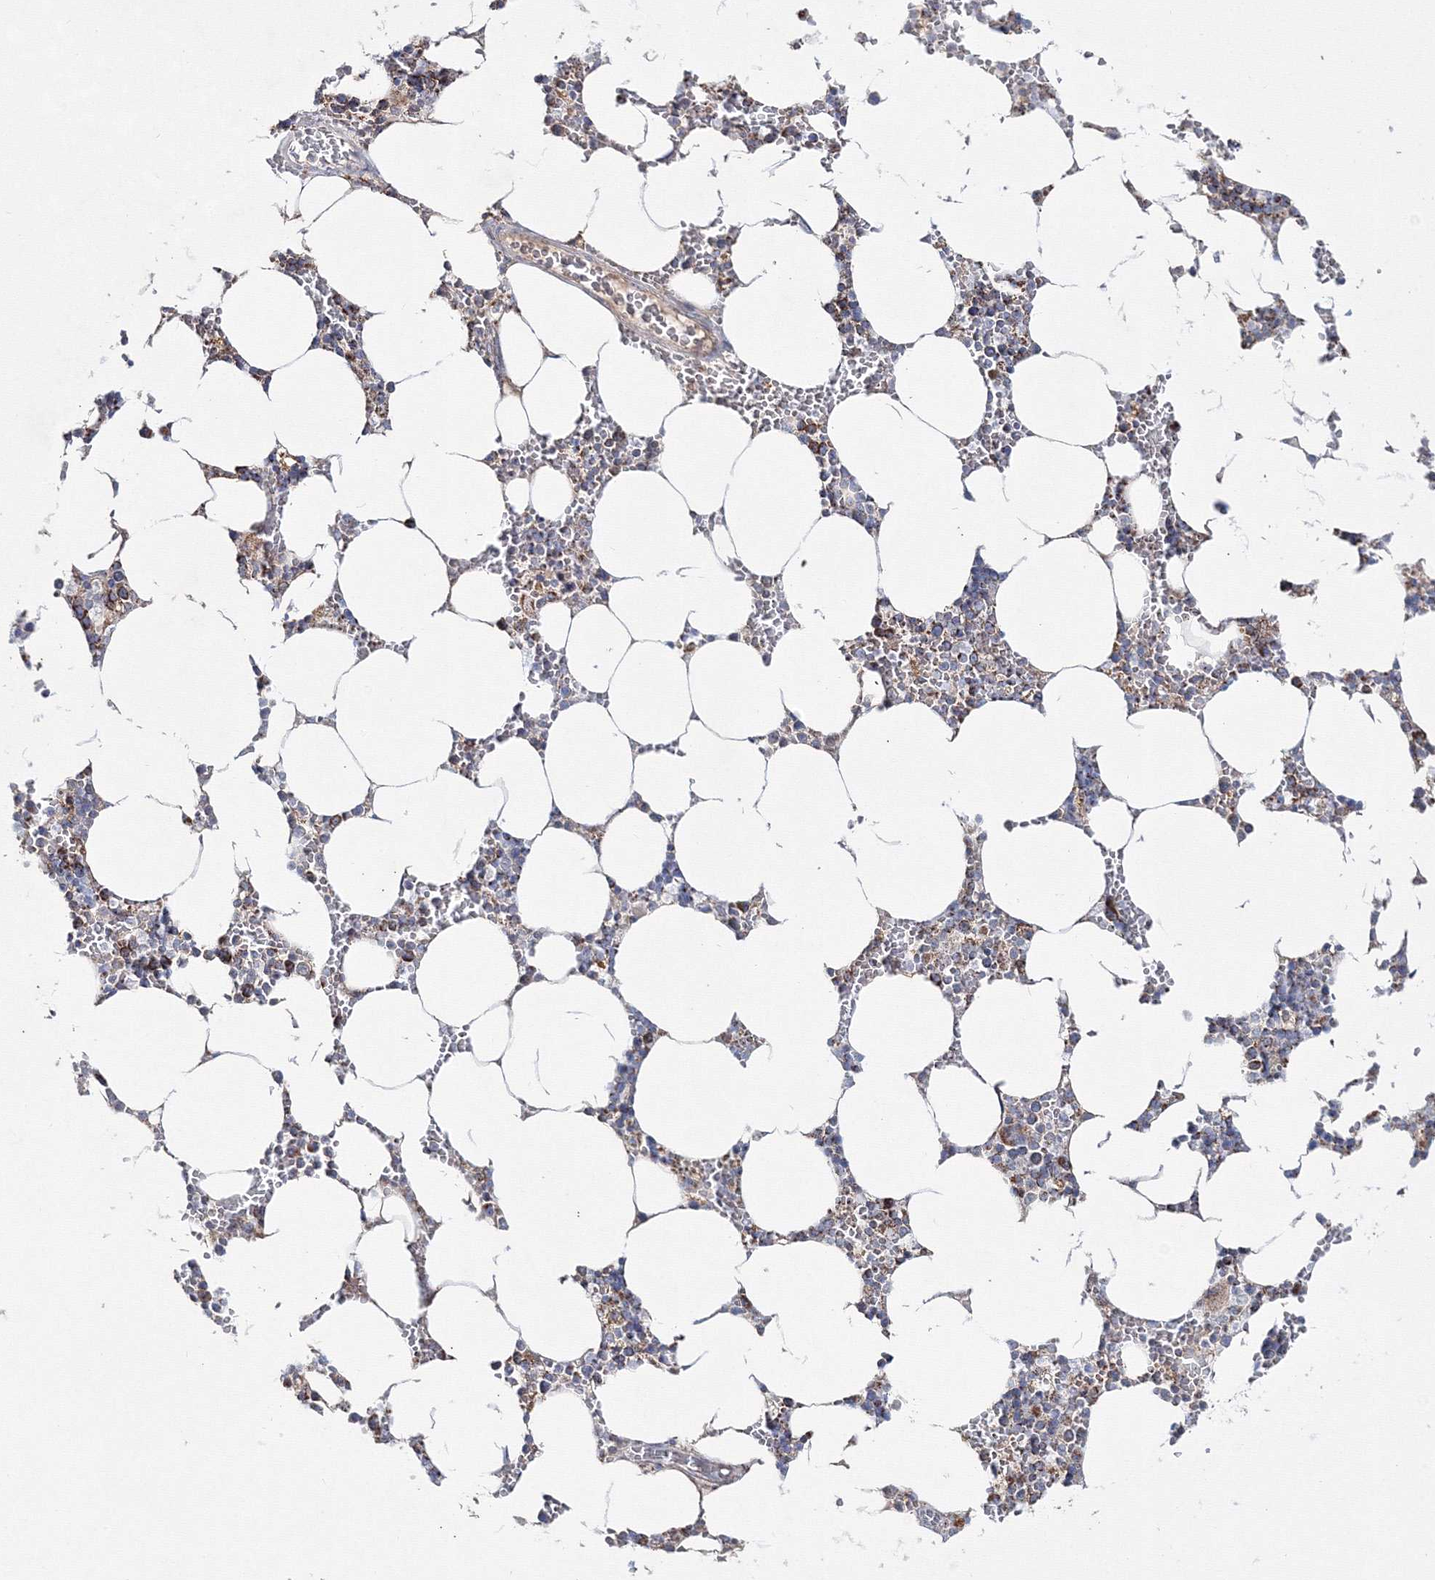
{"staining": {"intensity": "moderate", "quantity": "25%-75%", "location": "cytoplasmic/membranous"}, "tissue": "bone marrow", "cell_type": "Hematopoietic cells", "image_type": "normal", "snomed": [{"axis": "morphology", "description": "Normal tissue, NOS"}, {"axis": "topography", "description": "Bone marrow"}], "caption": "This image reveals immunohistochemistry staining of benign bone marrow, with medium moderate cytoplasmic/membranous positivity in about 25%-75% of hematopoietic cells.", "gene": "IGSF9", "patient": {"sex": "male", "age": 70}}